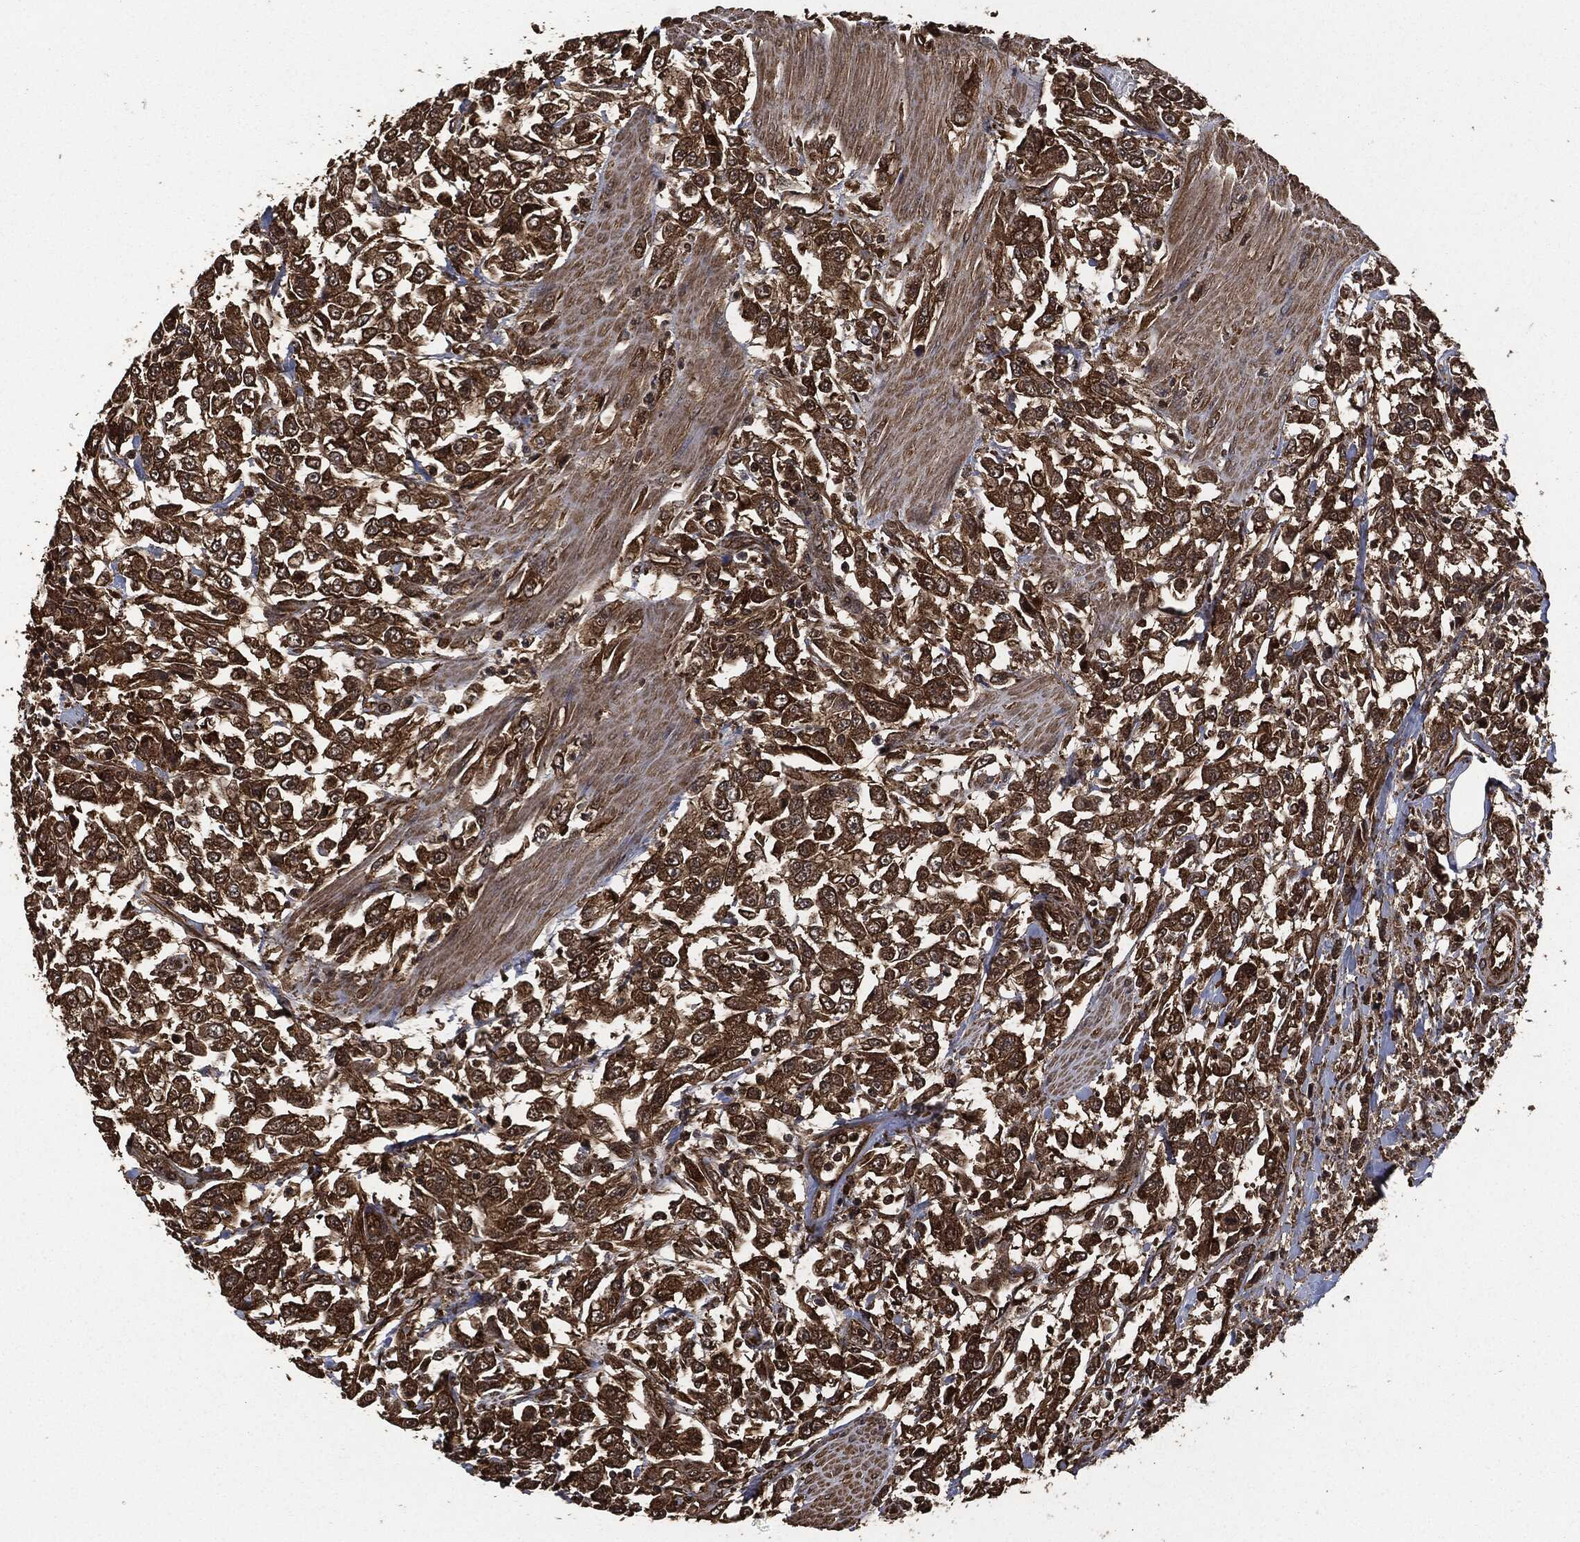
{"staining": {"intensity": "strong", "quantity": ">75%", "location": "cytoplasmic/membranous"}, "tissue": "urothelial cancer", "cell_type": "Tumor cells", "image_type": "cancer", "snomed": [{"axis": "morphology", "description": "Urothelial carcinoma, High grade"}, {"axis": "topography", "description": "Urinary bladder"}], "caption": "This image demonstrates urothelial cancer stained with IHC to label a protein in brown. The cytoplasmic/membranous of tumor cells show strong positivity for the protein. Nuclei are counter-stained blue.", "gene": "HRAS", "patient": {"sex": "male", "age": 46}}